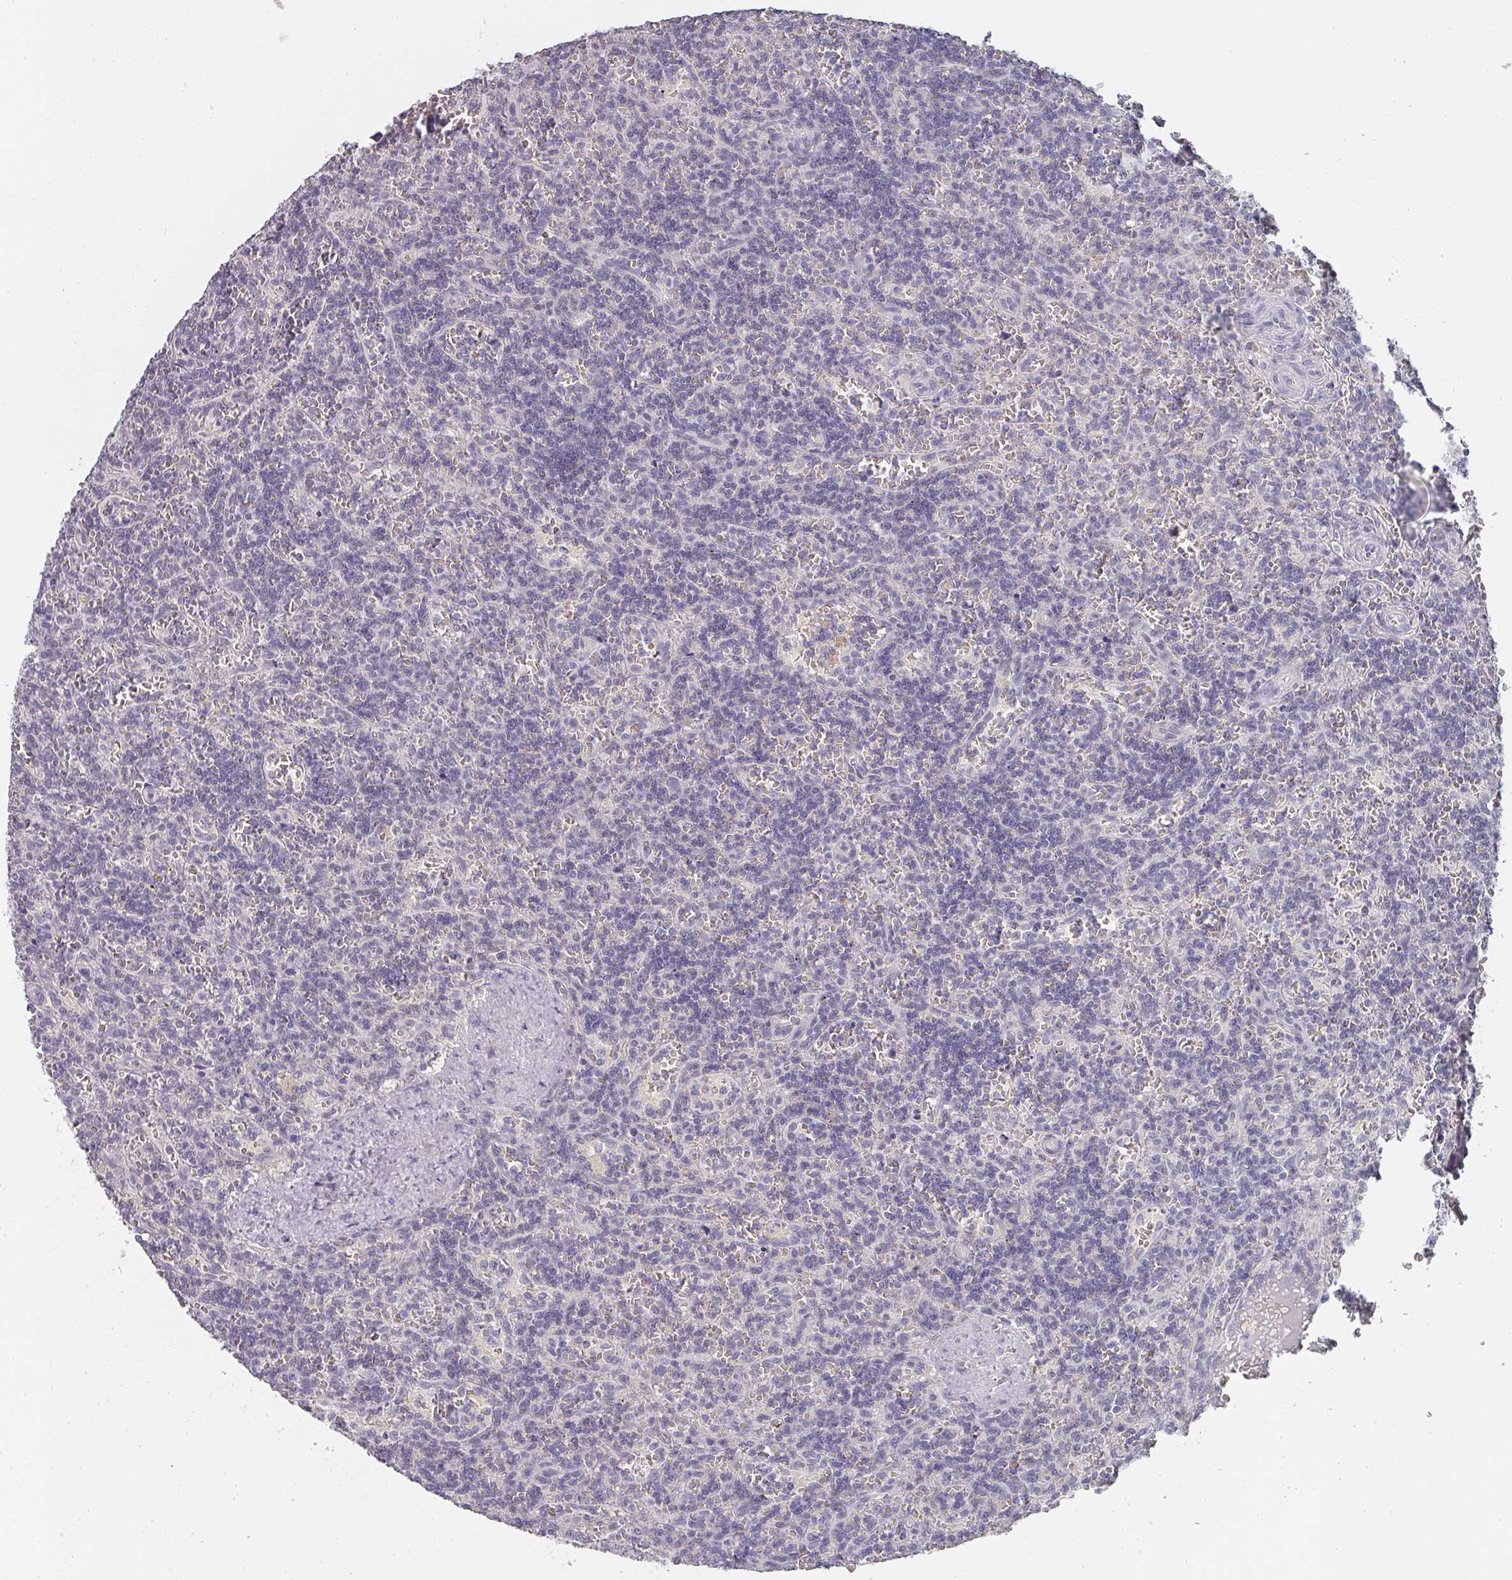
{"staining": {"intensity": "negative", "quantity": "none", "location": "none"}, "tissue": "lymphoma", "cell_type": "Tumor cells", "image_type": "cancer", "snomed": [{"axis": "morphology", "description": "Malignant lymphoma, non-Hodgkin's type, Low grade"}, {"axis": "topography", "description": "Spleen"}], "caption": "High power microscopy histopathology image of an IHC image of lymphoma, revealing no significant positivity in tumor cells.", "gene": "SHISA2", "patient": {"sex": "male", "age": 73}}